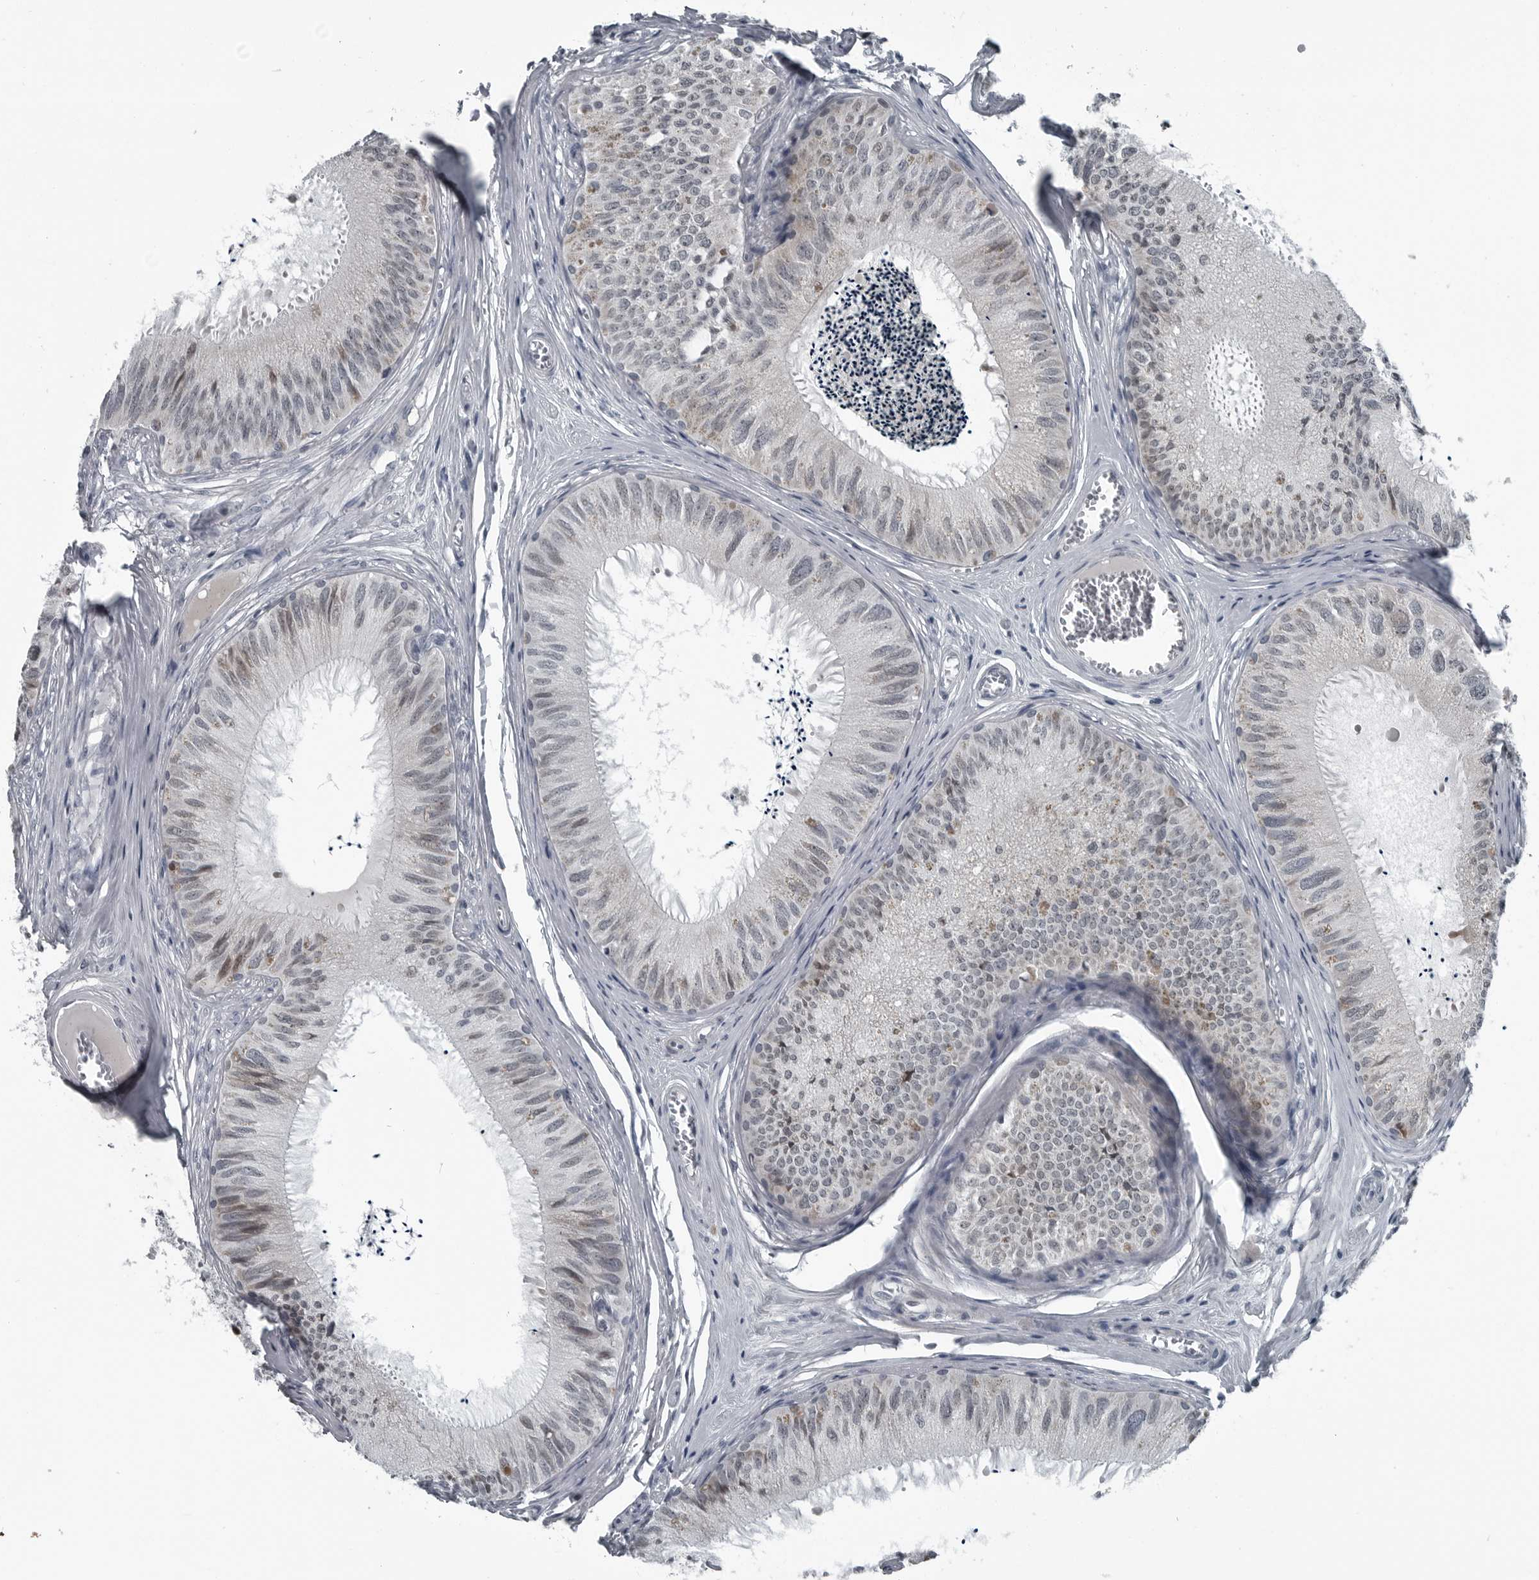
{"staining": {"intensity": "moderate", "quantity": "25%-75%", "location": "cytoplasmic/membranous"}, "tissue": "epididymis", "cell_type": "Glandular cells", "image_type": "normal", "snomed": [{"axis": "morphology", "description": "Normal tissue, NOS"}, {"axis": "topography", "description": "Epididymis"}], "caption": "Epididymis stained for a protein (brown) exhibits moderate cytoplasmic/membranous positive positivity in about 25%-75% of glandular cells.", "gene": "DNAAF11", "patient": {"sex": "male", "age": 79}}